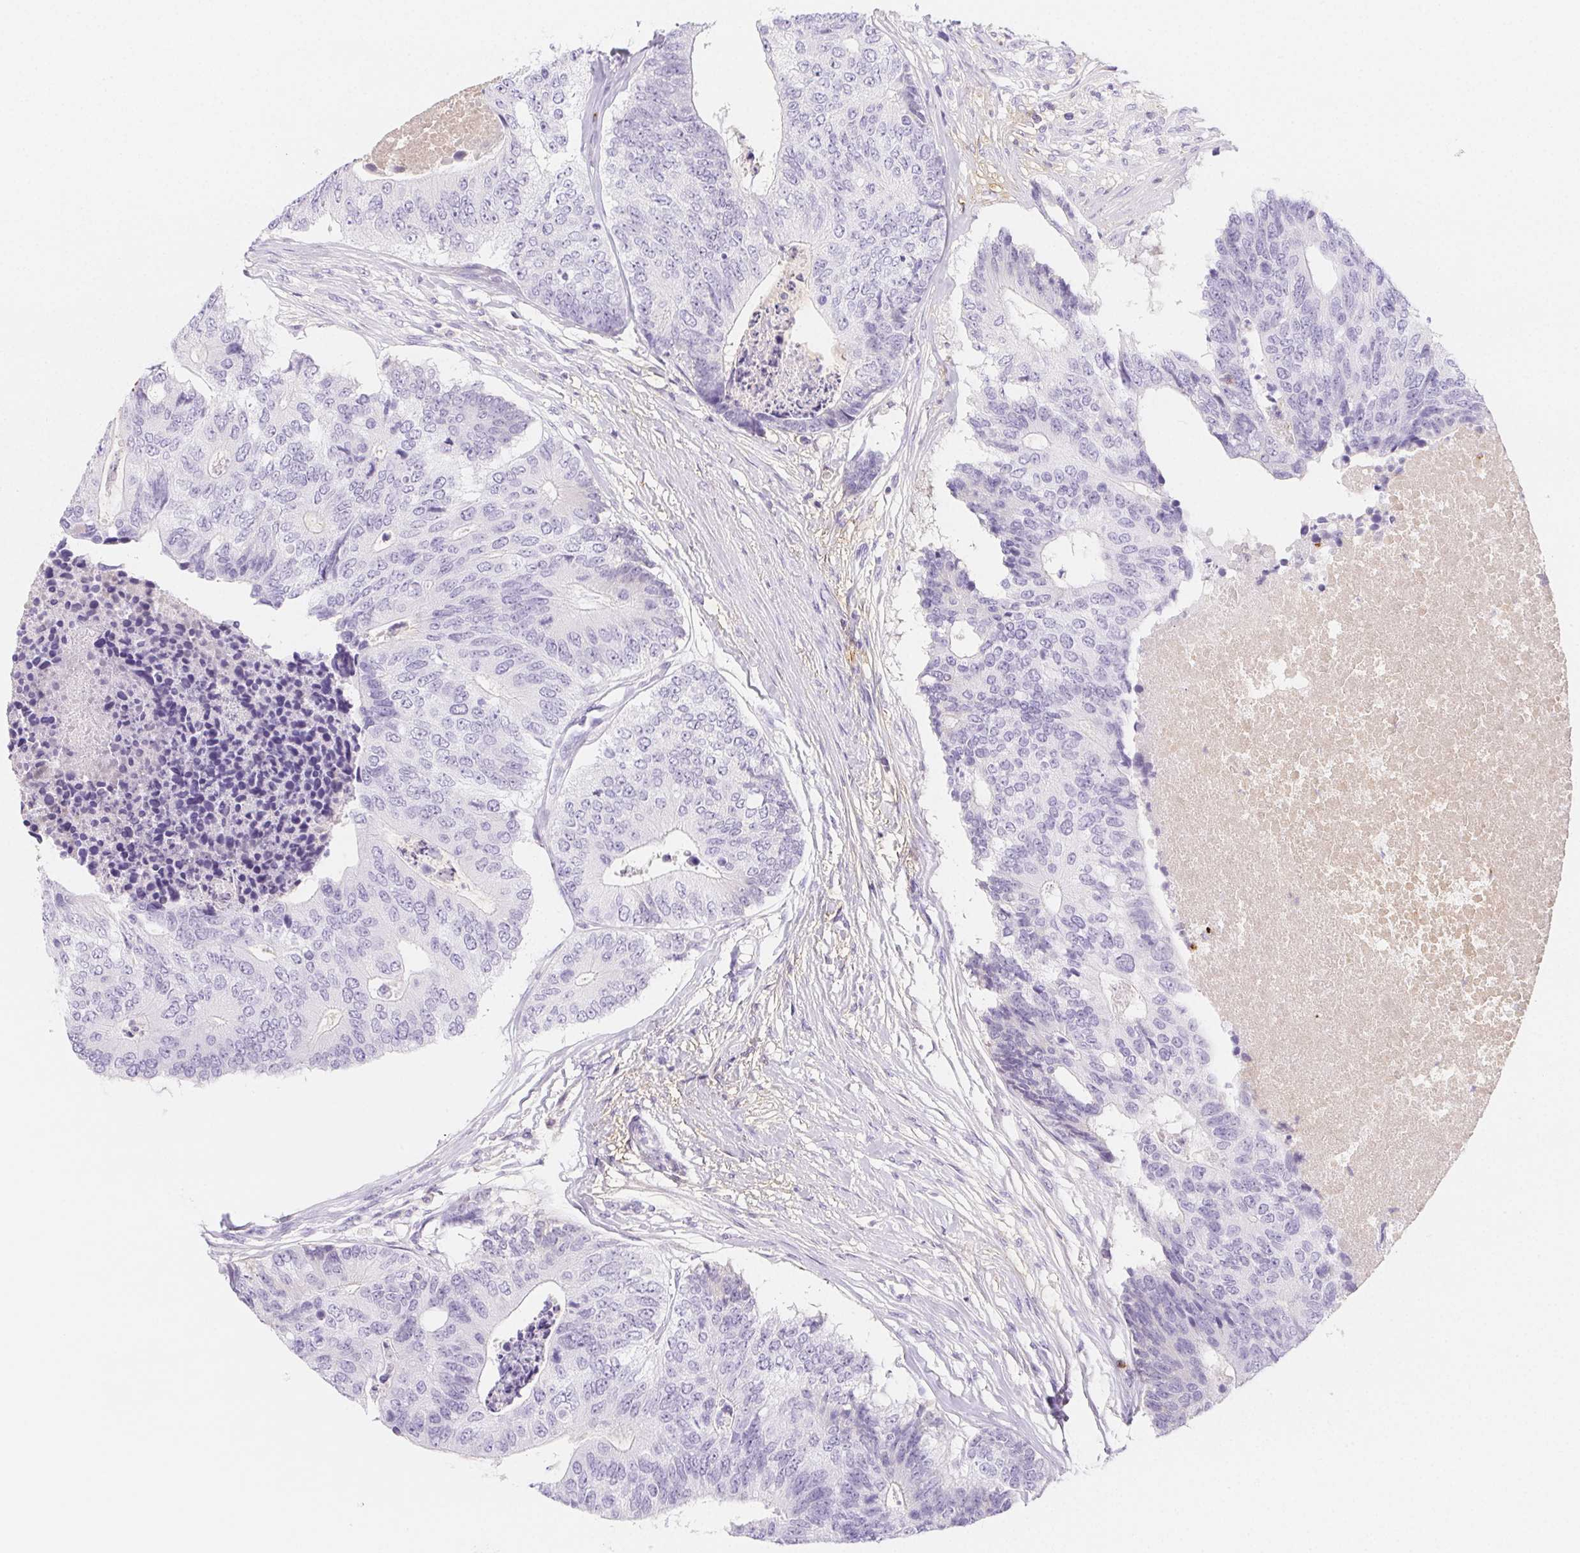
{"staining": {"intensity": "negative", "quantity": "none", "location": "none"}, "tissue": "colorectal cancer", "cell_type": "Tumor cells", "image_type": "cancer", "snomed": [{"axis": "morphology", "description": "Adenocarcinoma, NOS"}, {"axis": "topography", "description": "Colon"}], "caption": "DAB (3,3'-diaminobenzidine) immunohistochemical staining of human colorectal adenocarcinoma displays no significant staining in tumor cells. The staining was performed using DAB (3,3'-diaminobenzidine) to visualize the protein expression in brown, while the nuclei were stained in blue with hematoxylin (Magnification: 20x).", "gene": "ITIH2", "patient": {"sex": "female", "age": 67}}